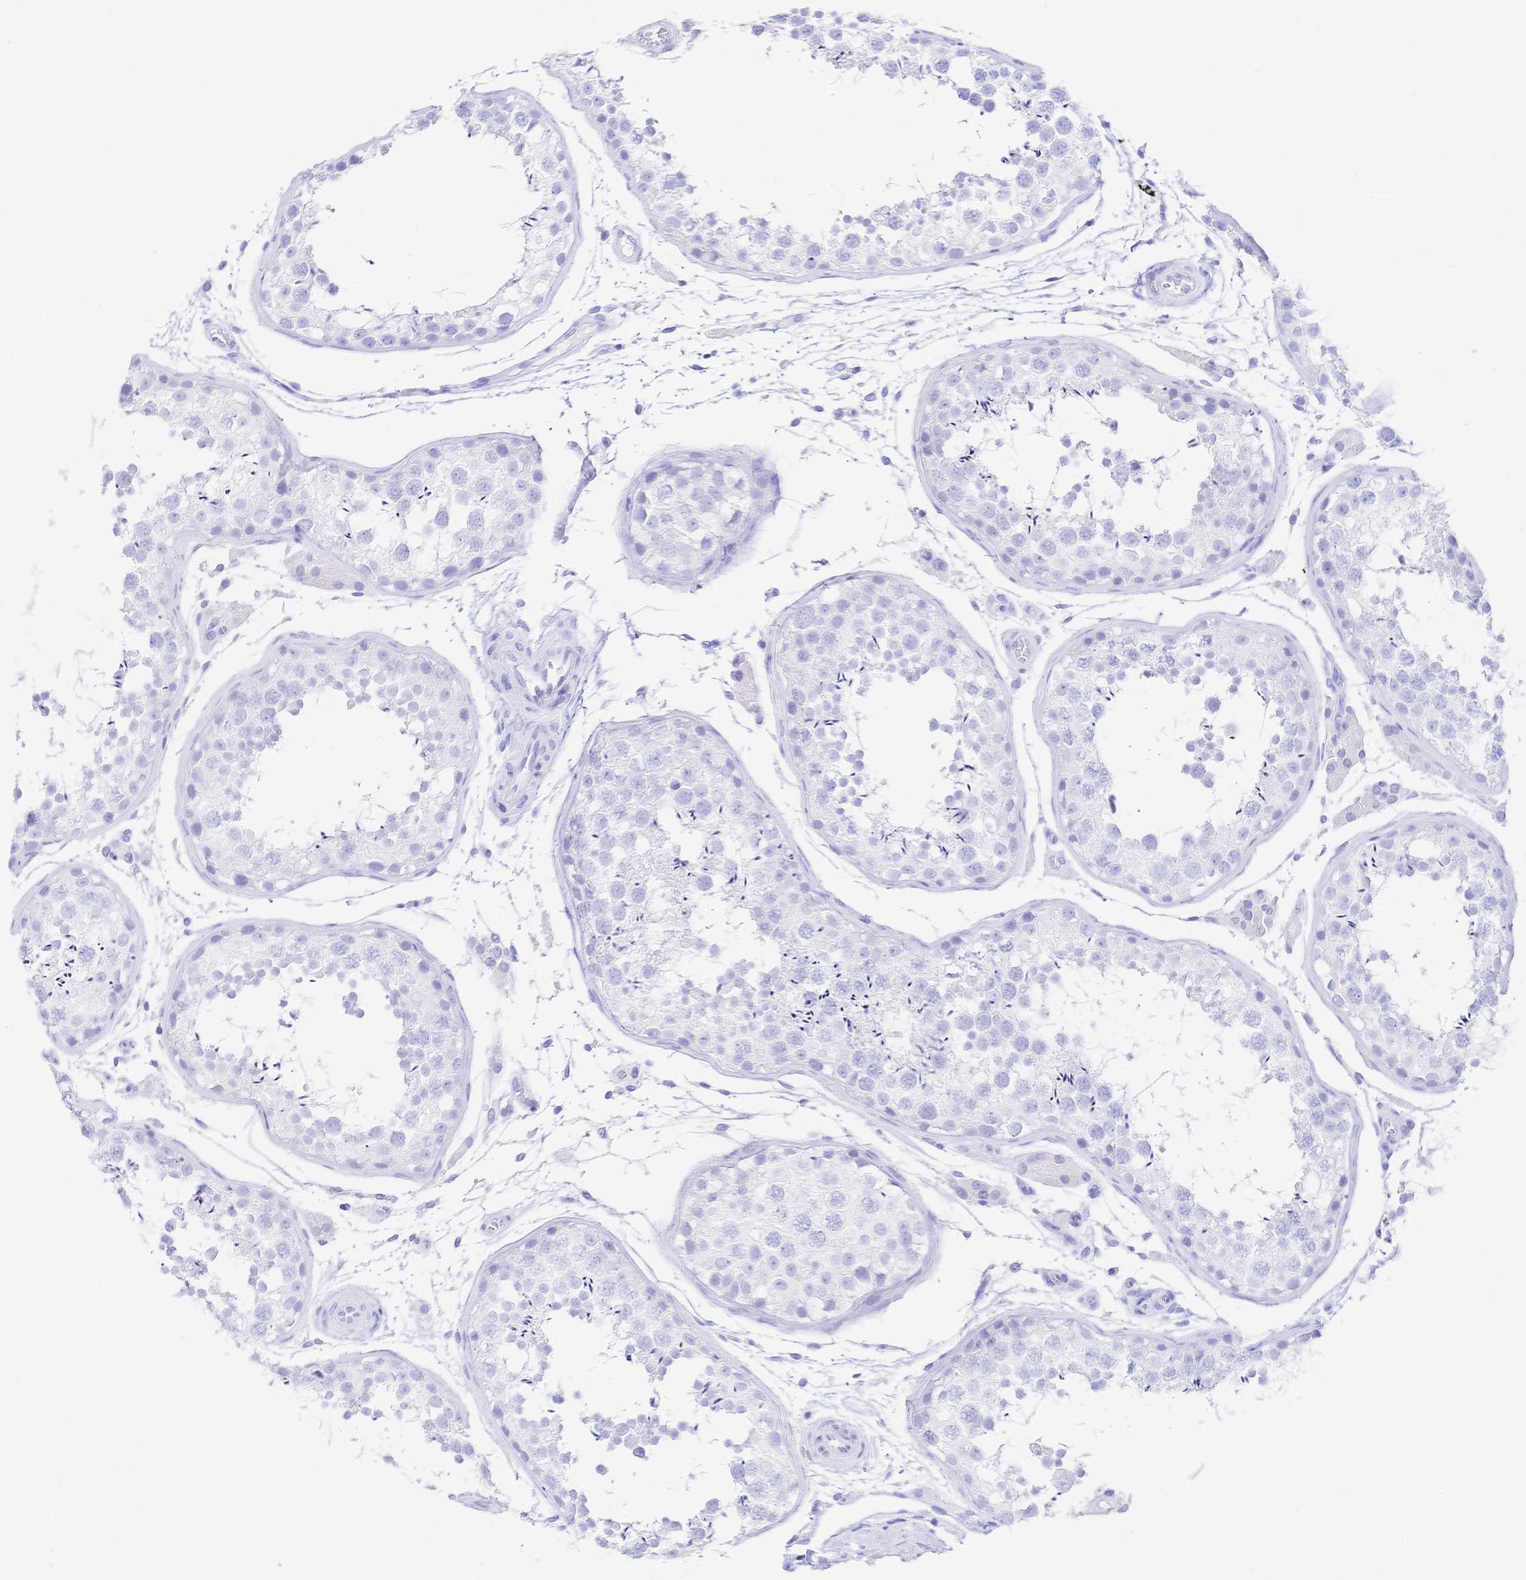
{"staining": {"intensity": "negative", "quantity": "none", "location": "none"}, "tissue": "testis", "cell_type": "Cells in seminiferous ducts", "image_type": "normal", "snomed": [{"axis": "morphology", "description": "Normal tissue, NOS"}, {"axis": "topography", "description": "Testis"}], "caption": "High power microscopy histopathology image of an immunohistochemistry (IHC) micrograph of benign testis, revealing no significant positivity in cells in seminiferous ducts. (DAB (3,3'-diaminobenzidine) immunohistochemistry (IHC), high magnification).", "gene": "UMOD", "patient": {"sex": "male", "age": 29}}